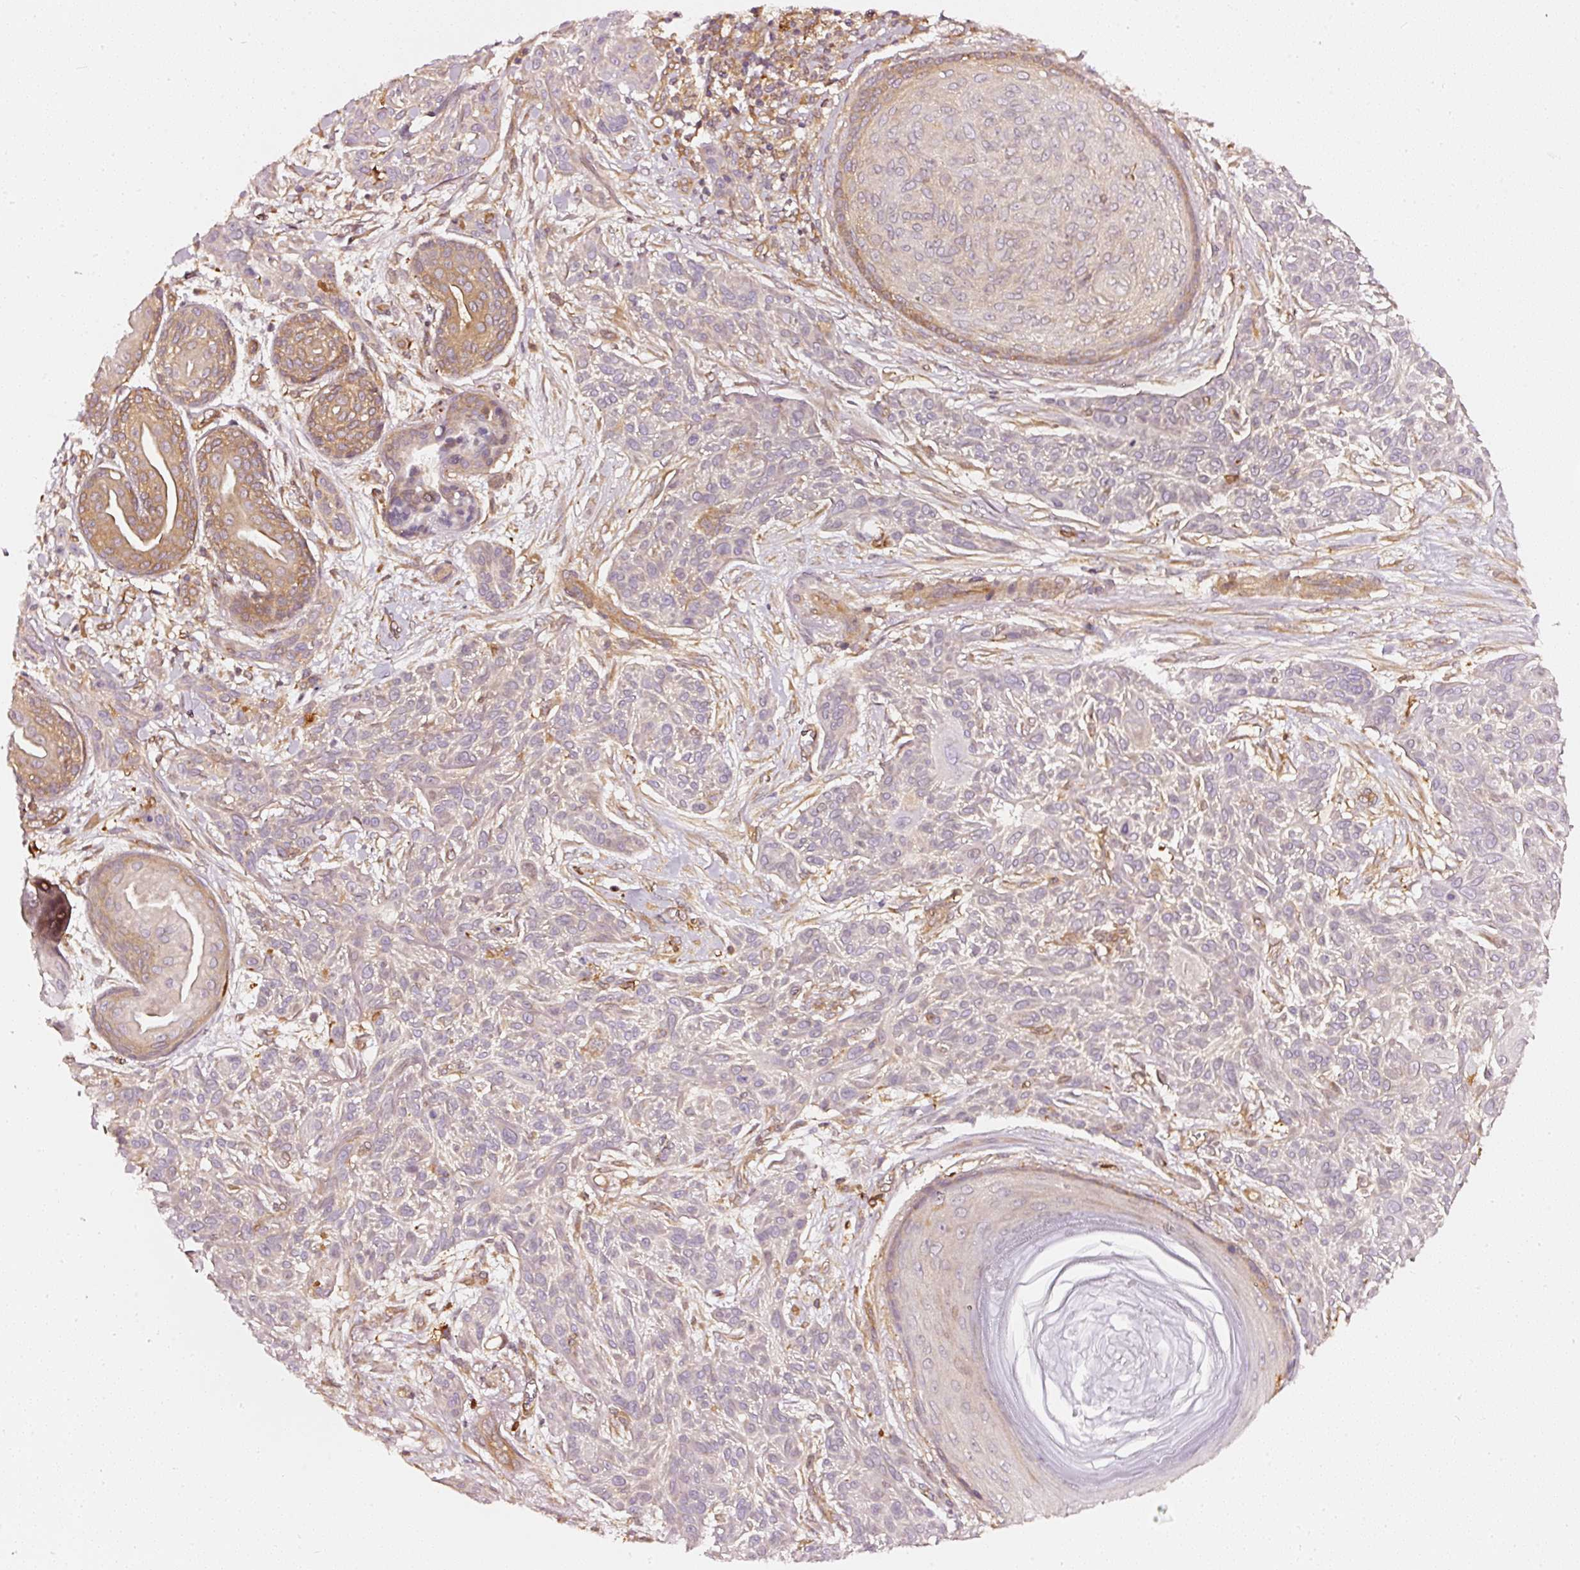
{"staining": {"intensity": "negative", "quantity": "none", "location": "none"}, "tissue": "skin cancer", "cell_type": "Tumor cells", "image_type": "cancer", "snomed": [{"axis": "morphology", "description": "Squamous cell carcinoma, NOS"}, {"axis": "topography", "description": "Skin"}], "caption": "Immunohistochemistry micrograph of human skin cancer (squamous cell carcinoma) stained for a protein (brown), which shows no expression in tumor cells.", "gene": "ASMTL", "patient": {"sex": "male", "age": 86}}